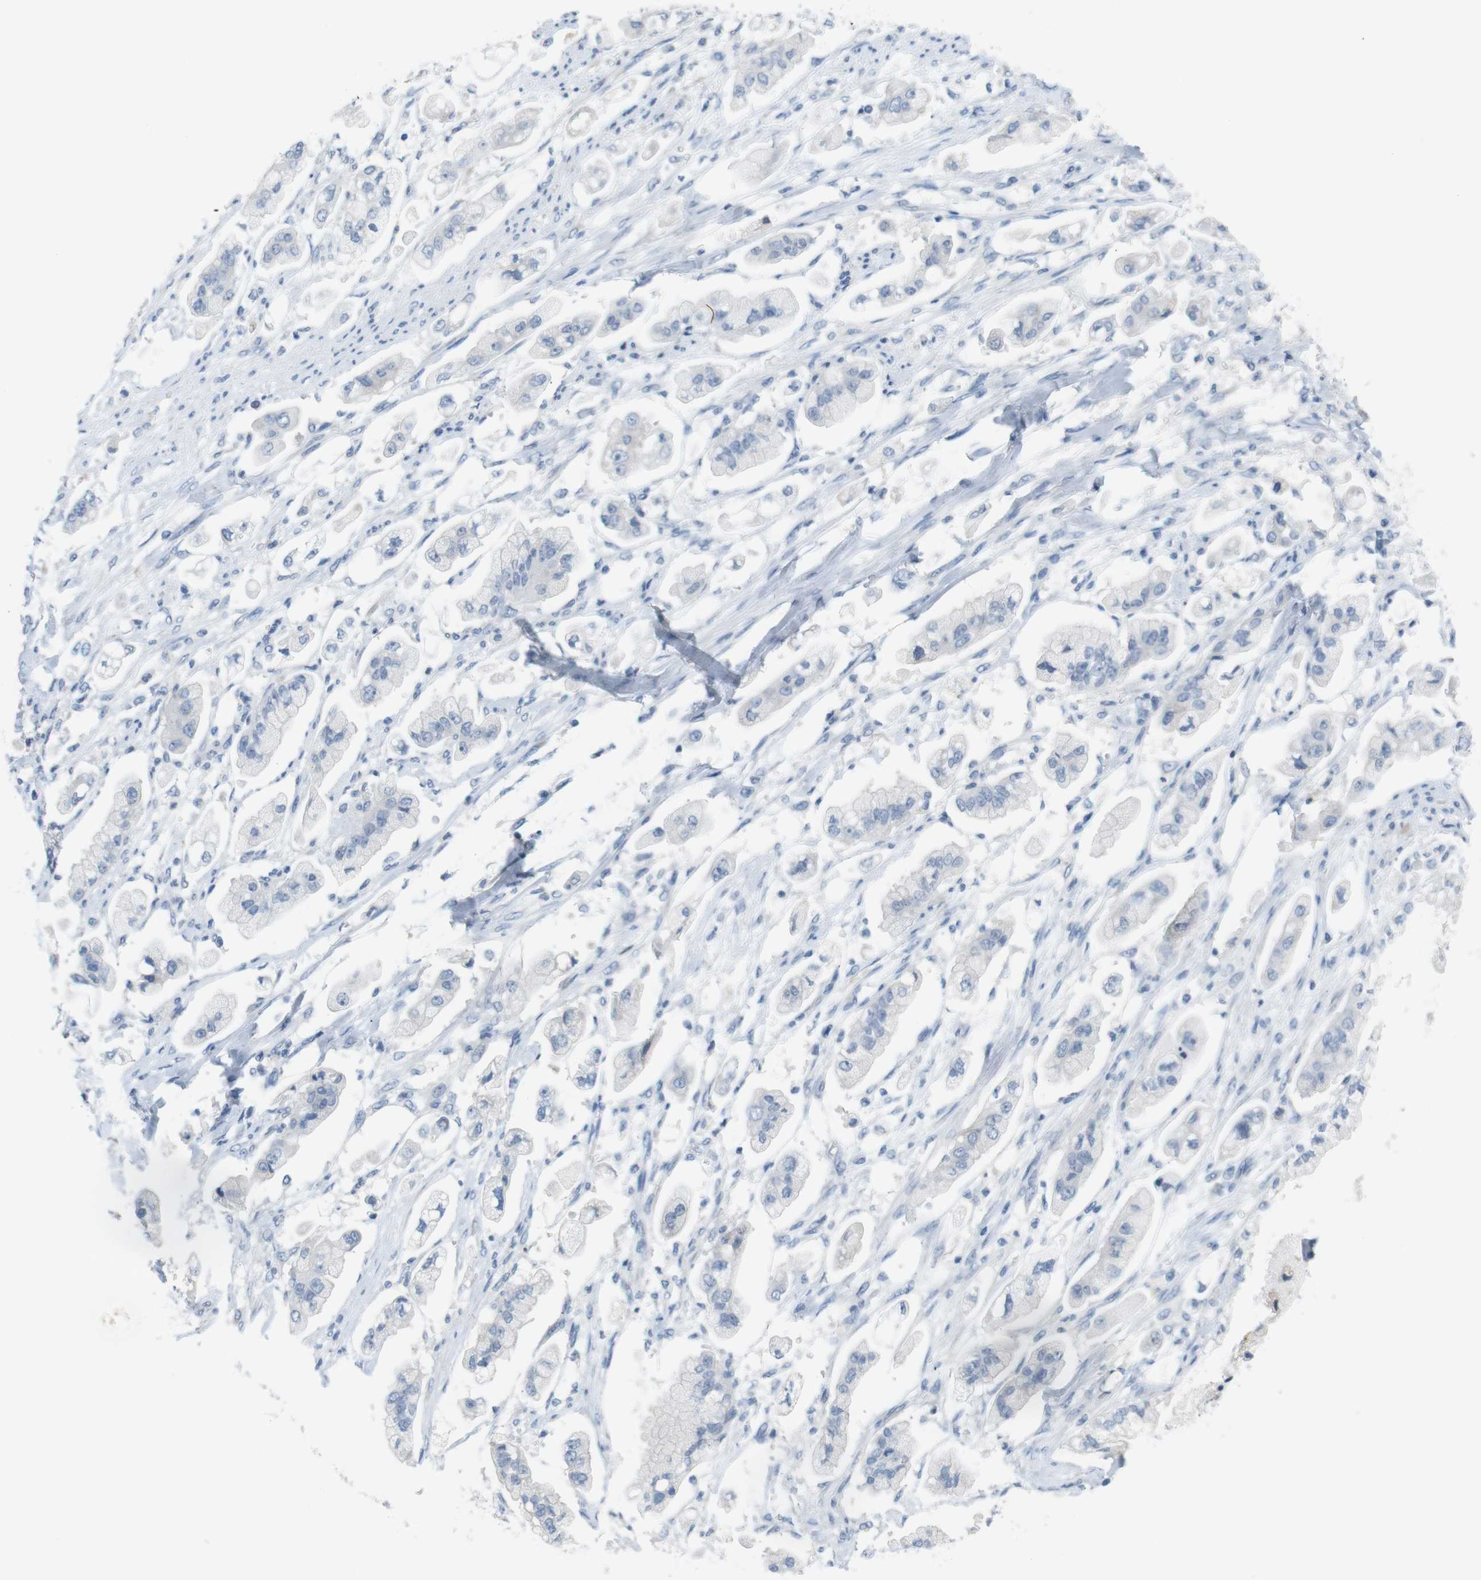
{"staining": {"intensity": "negative", "quantity": "none", "location": "none"}, "tissue": "stomach cancer", "cell_type": "Tumor cells", "image_type": "cancer", "snomed": [{"axis": "morphology", "description": "Adenocarcinoma, NOS"}, {"axis": "topography", "description": "Stomach"}], "caption": "Tumor cells show no significant protein staining in adenocarcinoma (stomach).", "gene": "LRRK2", "patient": {"sex": "male", "age": 62}}